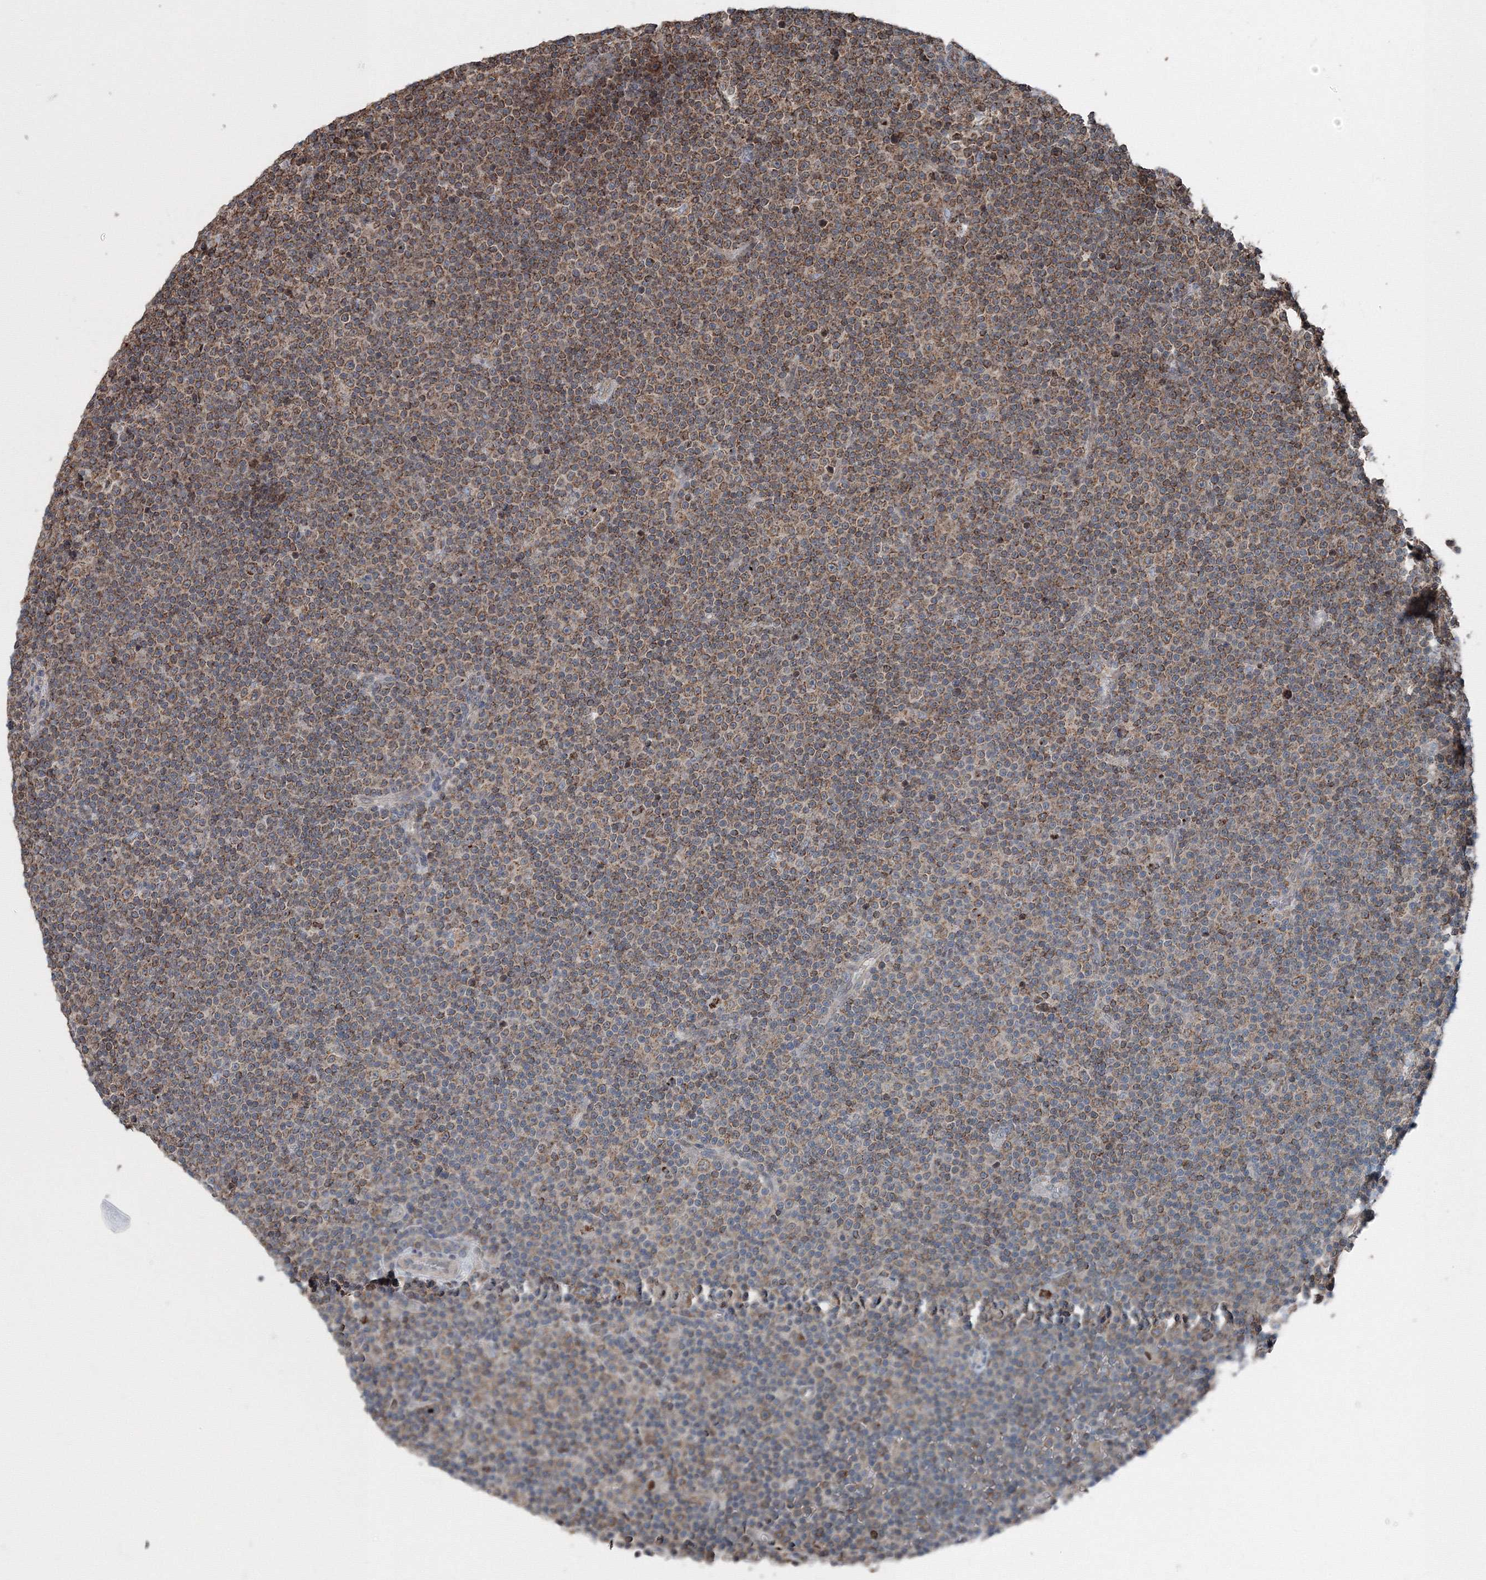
{"staining": {"intensity": "moderate", "quantity": ">75%", "location": "cytoplasmic/membranous"}, "tissue": "lymphoma", "cell_type": "Tumor cells", "image_type": "cancer", "snomed": [{"axis": "morphology", "description": "Malignant lymphoma, non-Hodgkin's type, Low grade"}, {"axis": "topography", "description": "Lymph node"}], "caption": "Protein staining of malignant lymphoma, non-Hodgkin's type (low-grade) tissue demonstrates moderate cytoplasmic/membranous staining in about >75% of tumor cells.", "gene": "AASDH", "patient": {"sex": "female", "age": 67}}